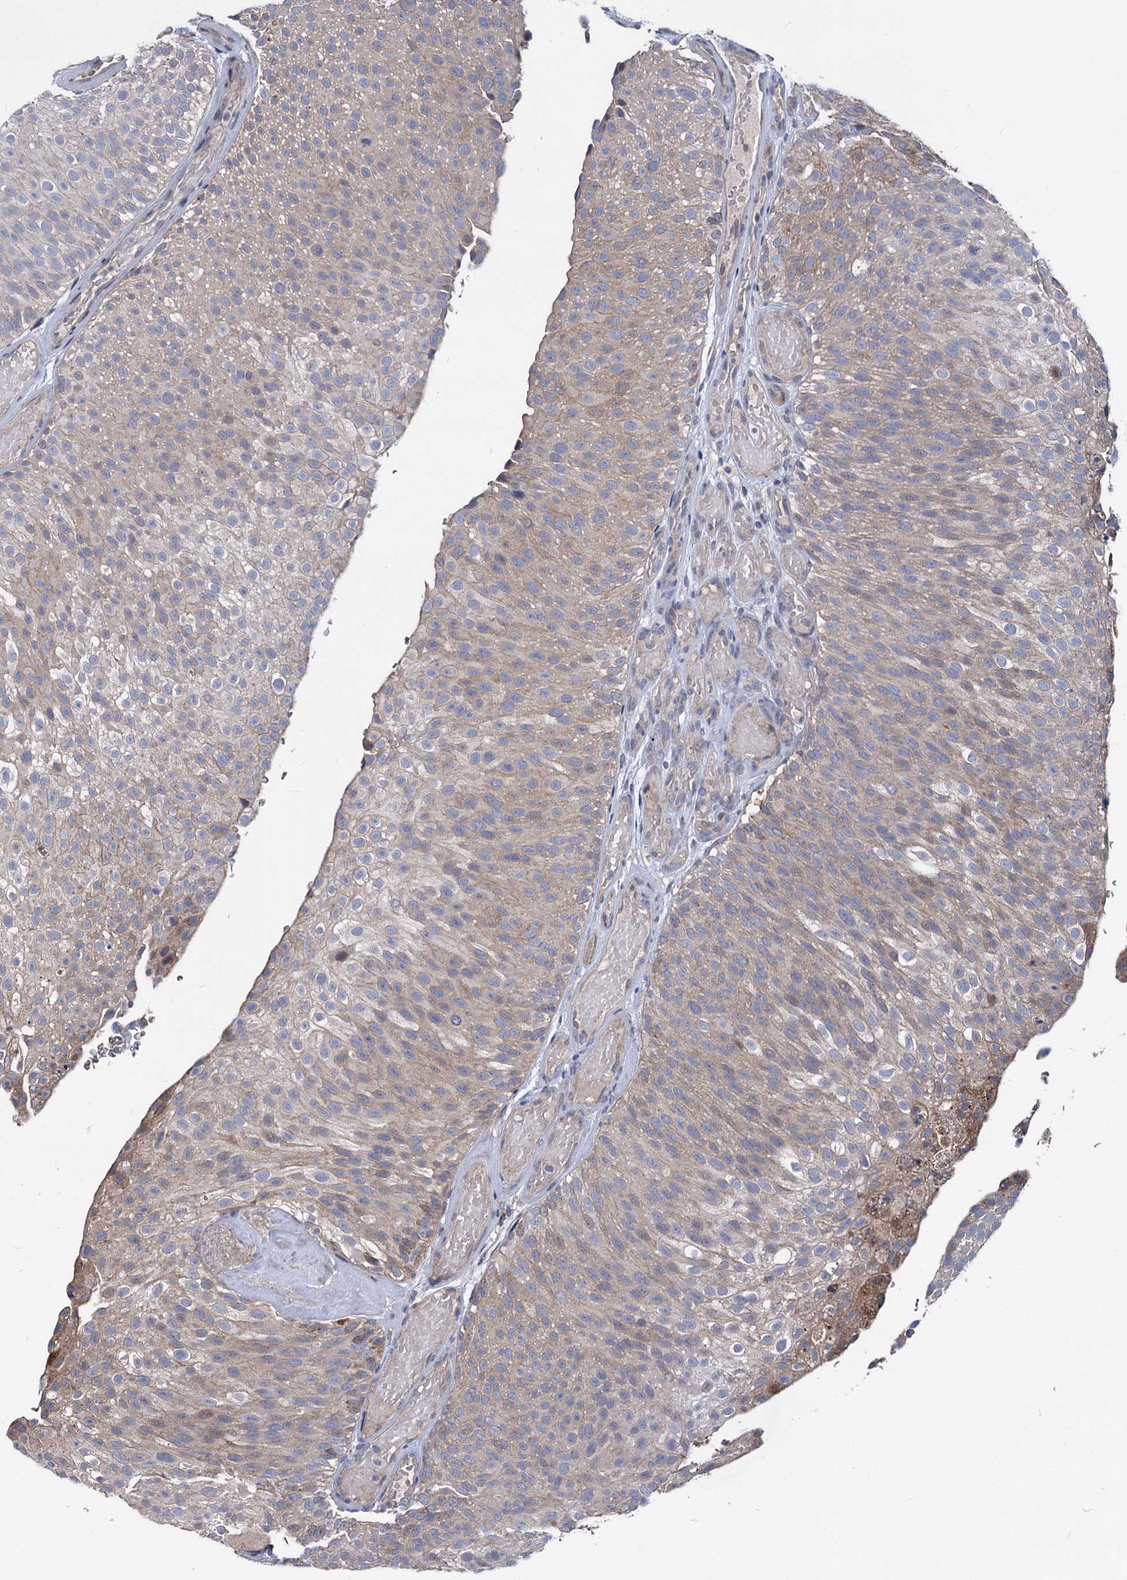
{"staining": {"intensity": "moderate", "quantity": "<25%", "location": "cytoplasmic/membranous"}, "tissue": "urothelial cancer", "cell_type": "Tumor cells", "image_type": "cancer", "snomed": [{"axis": "morphology", "description": "Urothelial carcinoma, Low grade"}, {"axis": "topography", "description": "Urinary bladder"}], "caption": "Immunohistochemistry (IHC) micrograph of neoplastic tissue: human urothelial carcinoma (low-grade) stained using immunohistochemistry (IHC) demonstrates low levels of moderate protein expression localized specifically in the cytoplasmic/membranous of tumor cells, appearing as a cytoplasmic/membranous brown color.", "gene": "SMAGP", "patient": {"sex": "male", "age": 78}}